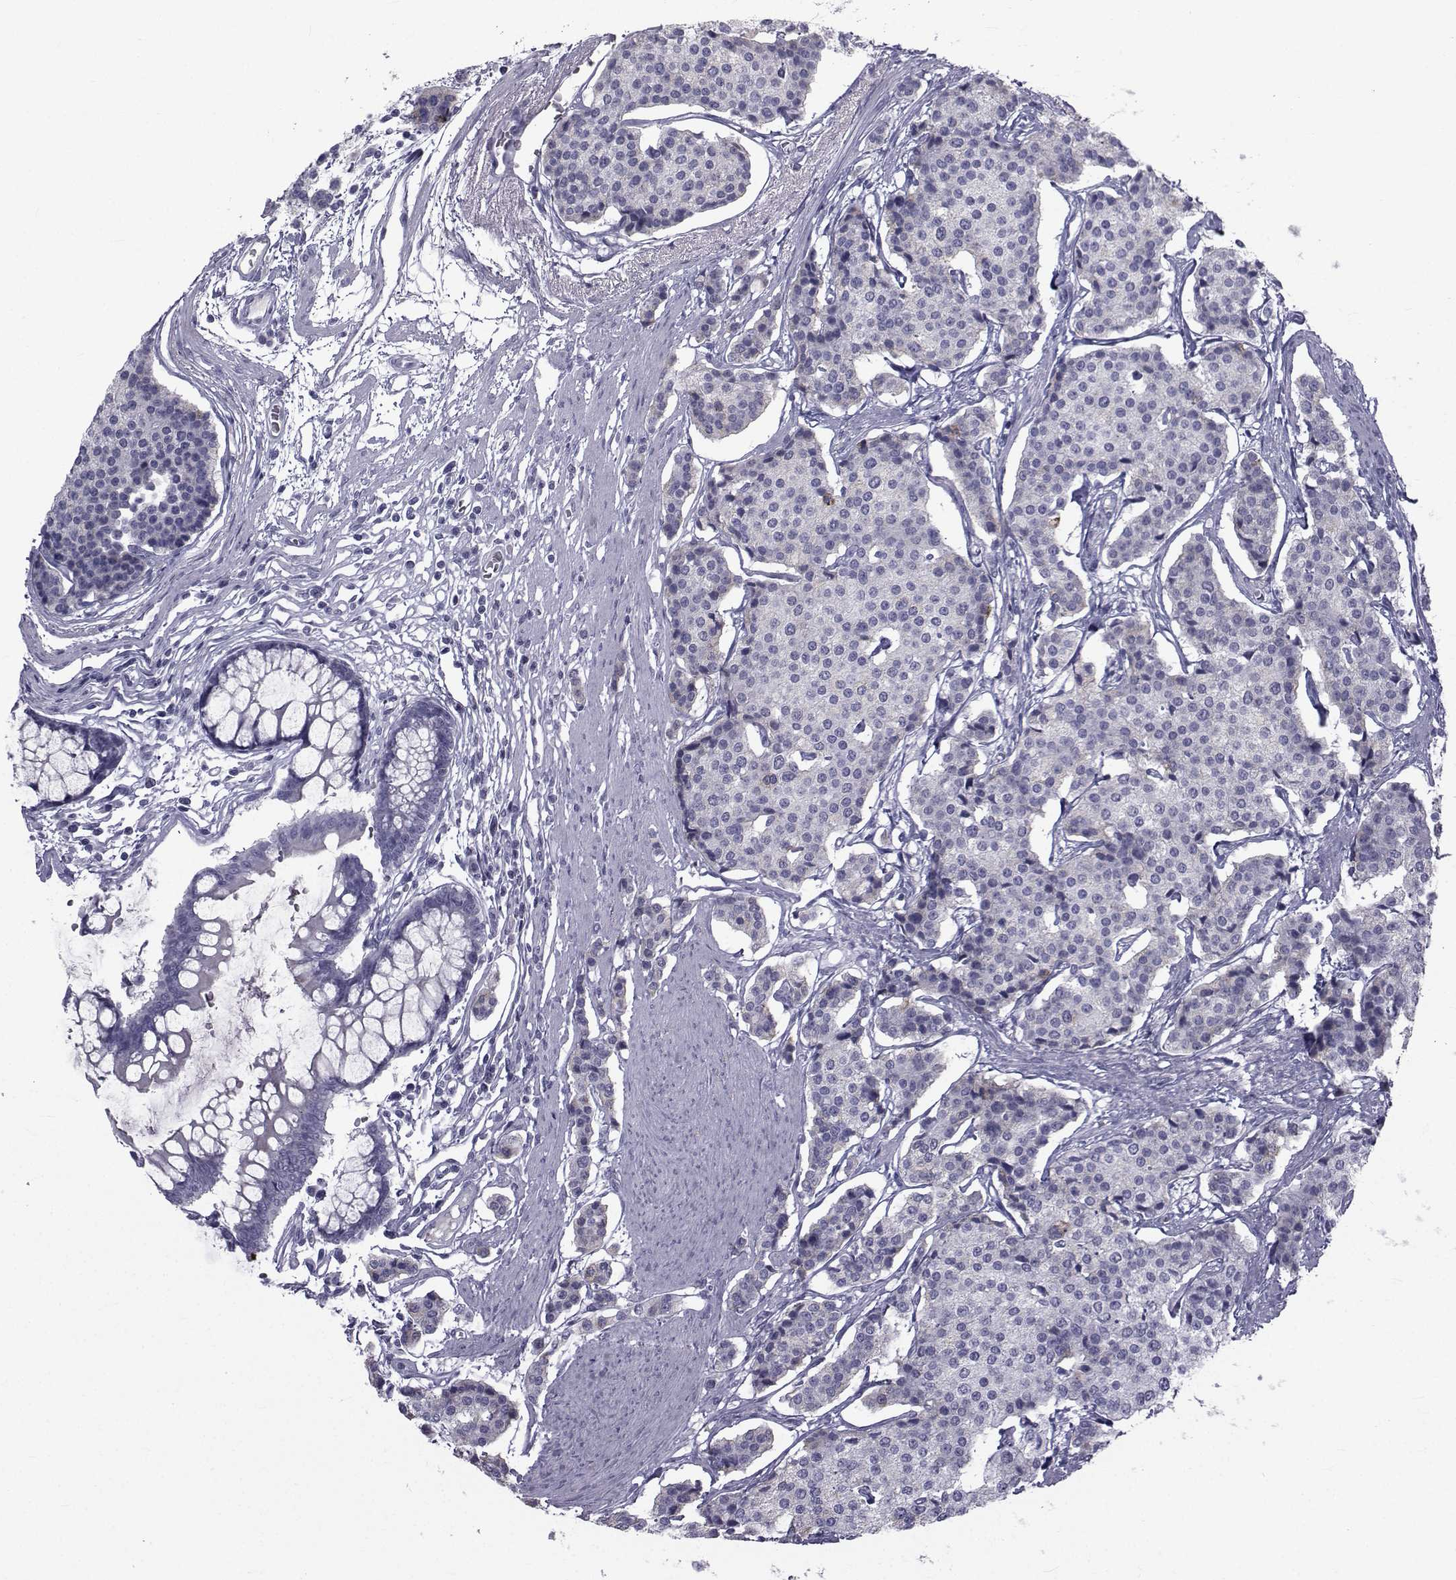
{"staining": {"intensity": "negative", "quantity": "none", "location": "none"}, "tissue": "carcinoid", "cell_type": "Tumor cells", "image_type": "cancer", "snomed": [{"axis": "morphology", "description": "Carcinoid, malignant, NOS"}, {"axis": "topography", "description": "Small intestine"}], "caption": "A histopathology image of human carcinoid is negative for staining in tumor cells.", "gene": "FDXR", "patient": {"sex": "female", "age": 65}}